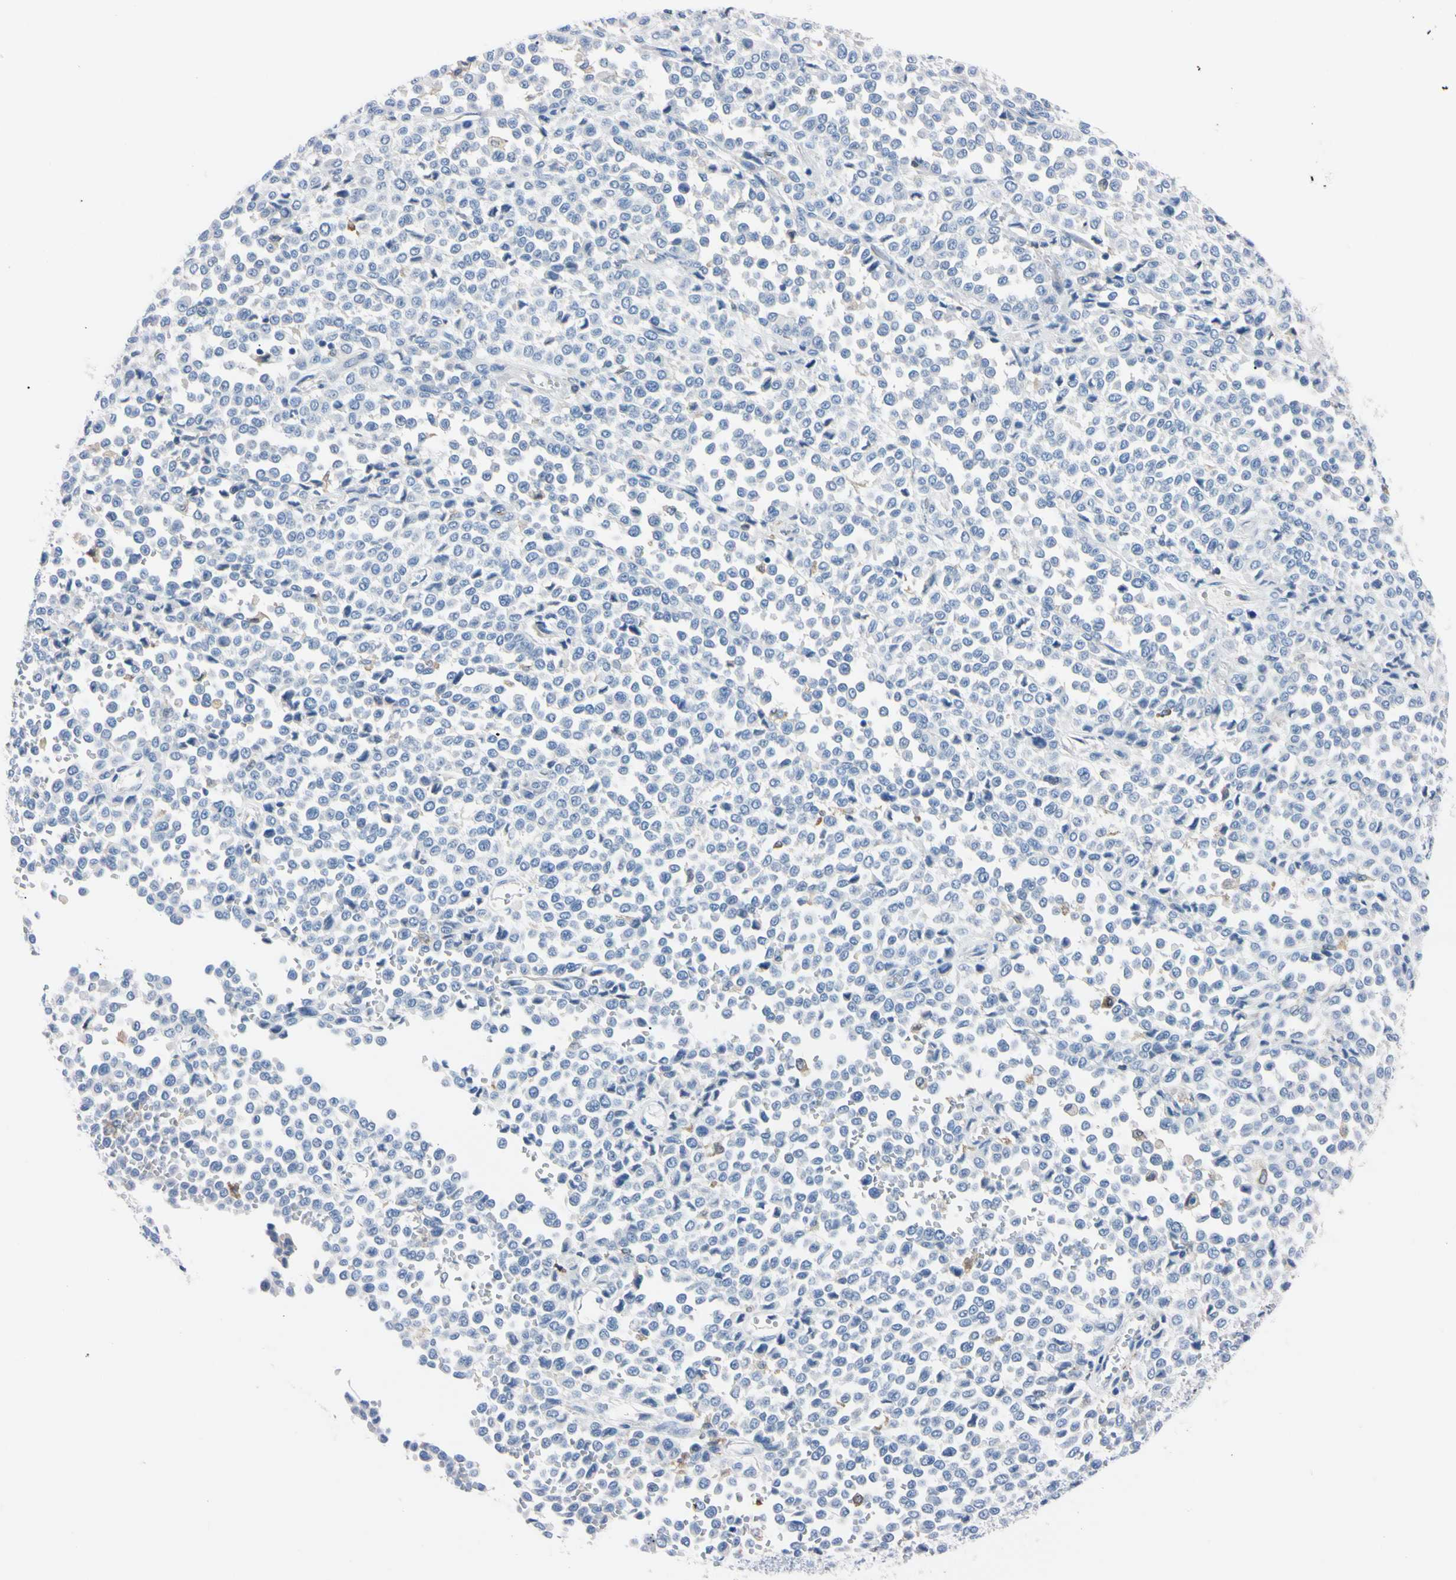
{"staining": {"intensity": "negative", "quantity": "none", "location": "none"}, "tissue": "melanoma", "cell_type": "Tumor cells", "image_type": "cancer", "snomed": [{"axis": "morphology", "description": "Malignant melanoma, Metastatic site"}, {"axis": "topography", "description": "Pancreas"}], "caption": "High magnification brightfield microscopy of malignant melanoma (metastatic site) stained with DAB (3,3'-diaminobenzidine) (brown) and counterstained with hematoxylin (blue): tumor cells show no significant positivity.", "gene": "NCF4", "patient": {"sex": "female", "age": 30}}